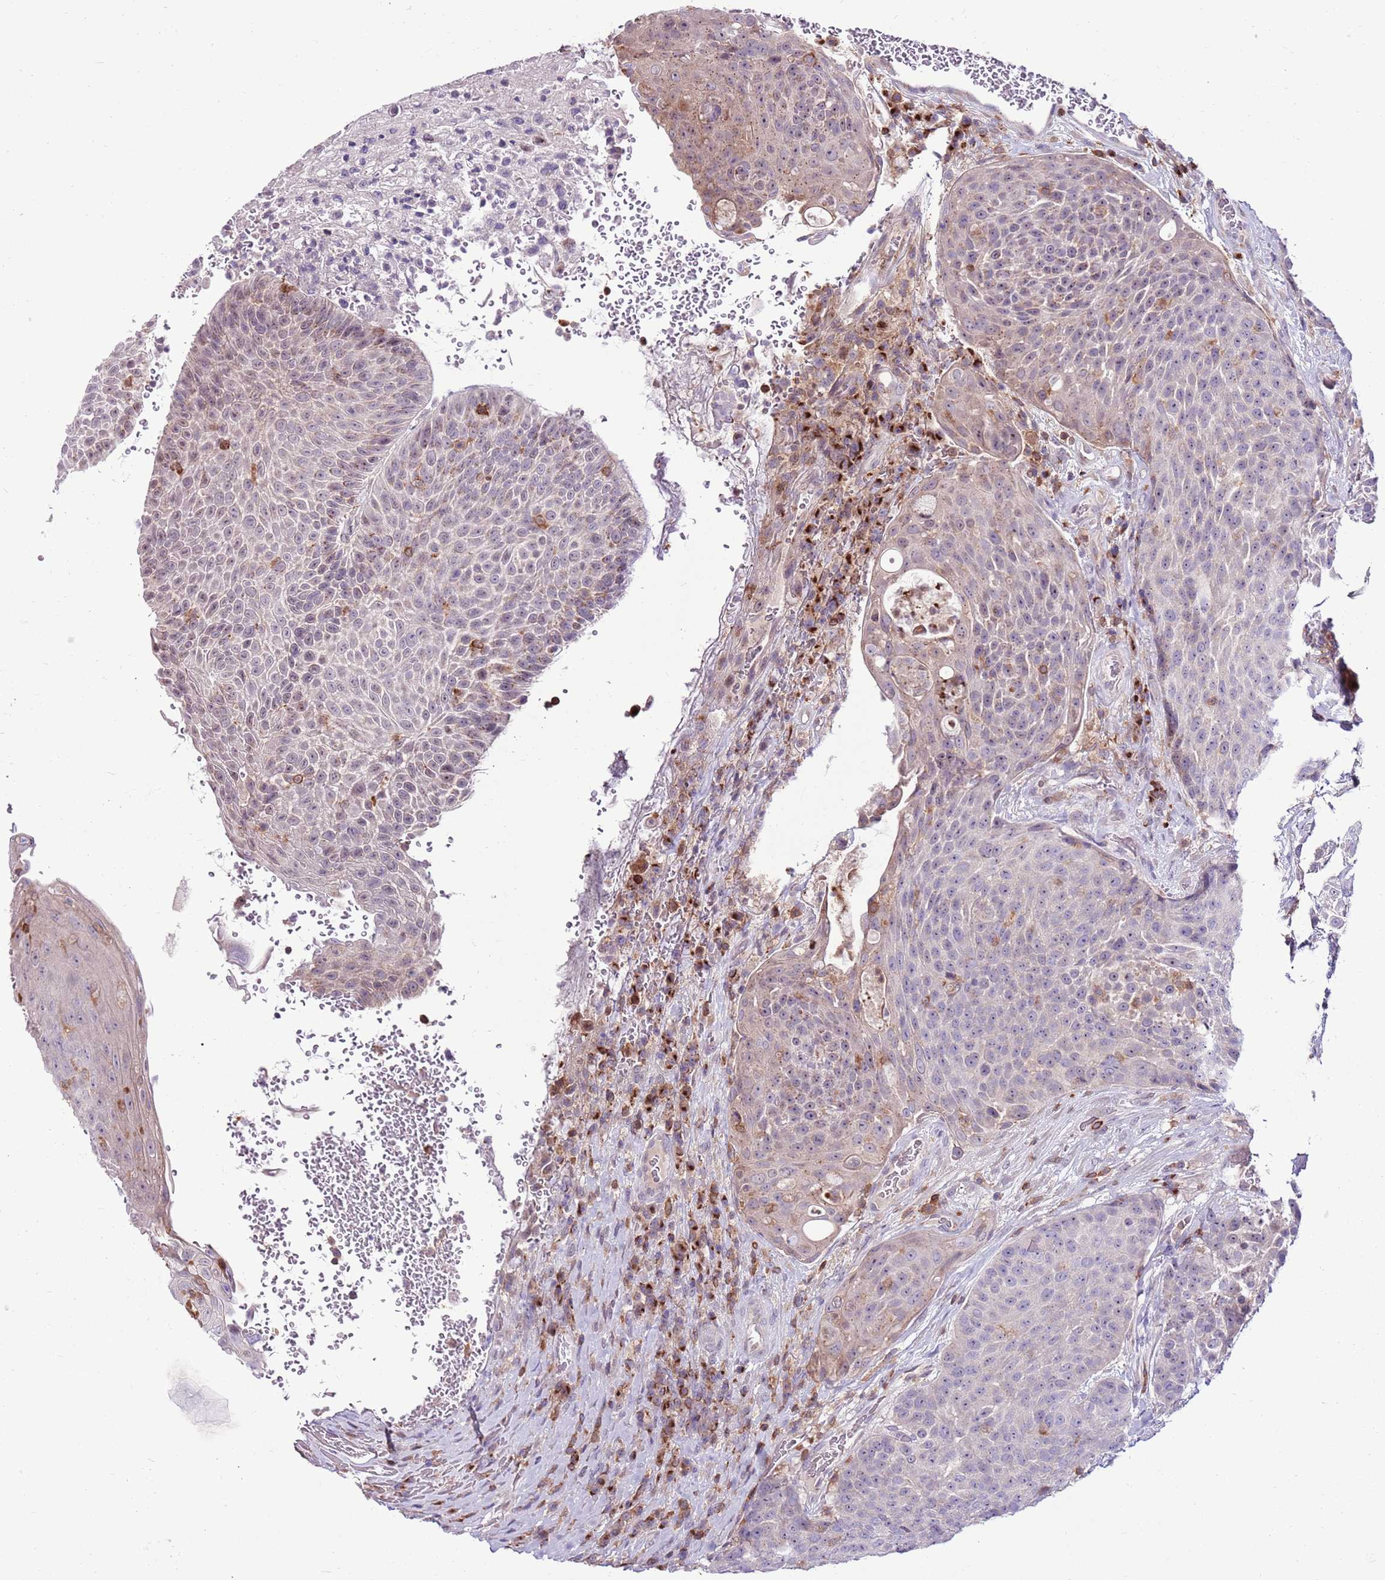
{"staining": {"intensity": "weak", "quantity": "<25%", "location": "cytoplasmic/membranous"}, "tissue": "urothelial cancer", "cell_type": "Tumor cells", "image_type": "cancer", "snomed": [{"axis": "morphology", "description": "Urothelial carcinoma, High grade"}, {"axis": "topography", "description": "Urinary bladder"}], "caption": "A micrograph of urothelial cancer stained for a protein exhibits no brown staining in tumor cells.", "gene": "ZSWIM1", "patient": {"sex": "female", "age": 63}}